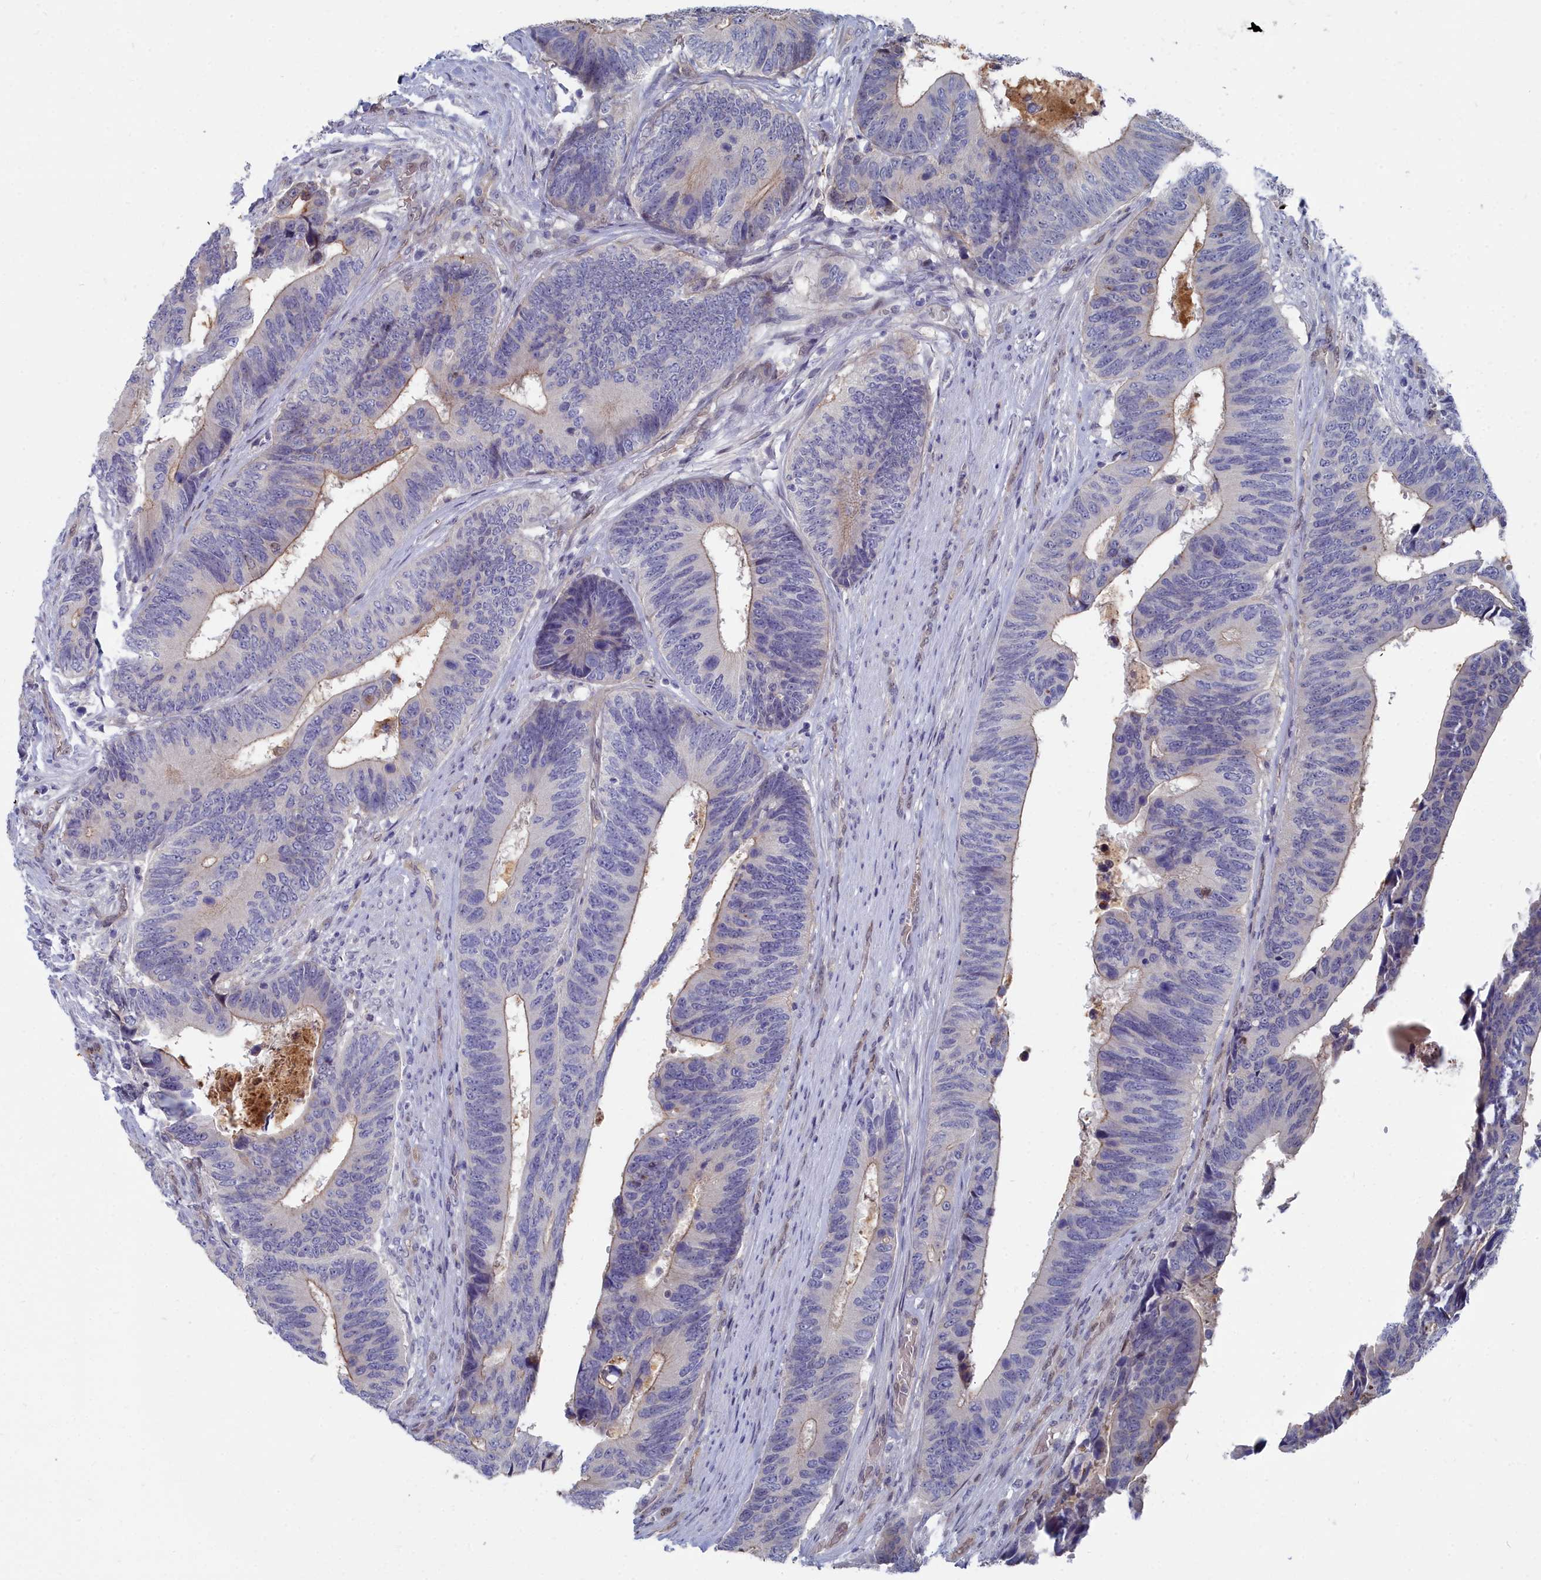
{"staining": {"intensity": "moderate", "quantity": "<25%", "location": "cytoplasmic/membranous,nuclear"}, "tissue": "colorectal cancer", "cell_type": "Tumor cells", "image_type": "cancer", "snomed": [{"axis": "morphology", "description": "Adenocarcinoma, NOS"}, {"axis": "topography", "description": "Colon"}], "caption": "Human colorectal cancer stained with a brown dye displays moderate cytoplasmic/membranous and nuclear positive positivity in about <25% of tumor cells.", "gene": "RPS27A", "patient": {"sex": "male", "age": 87}}